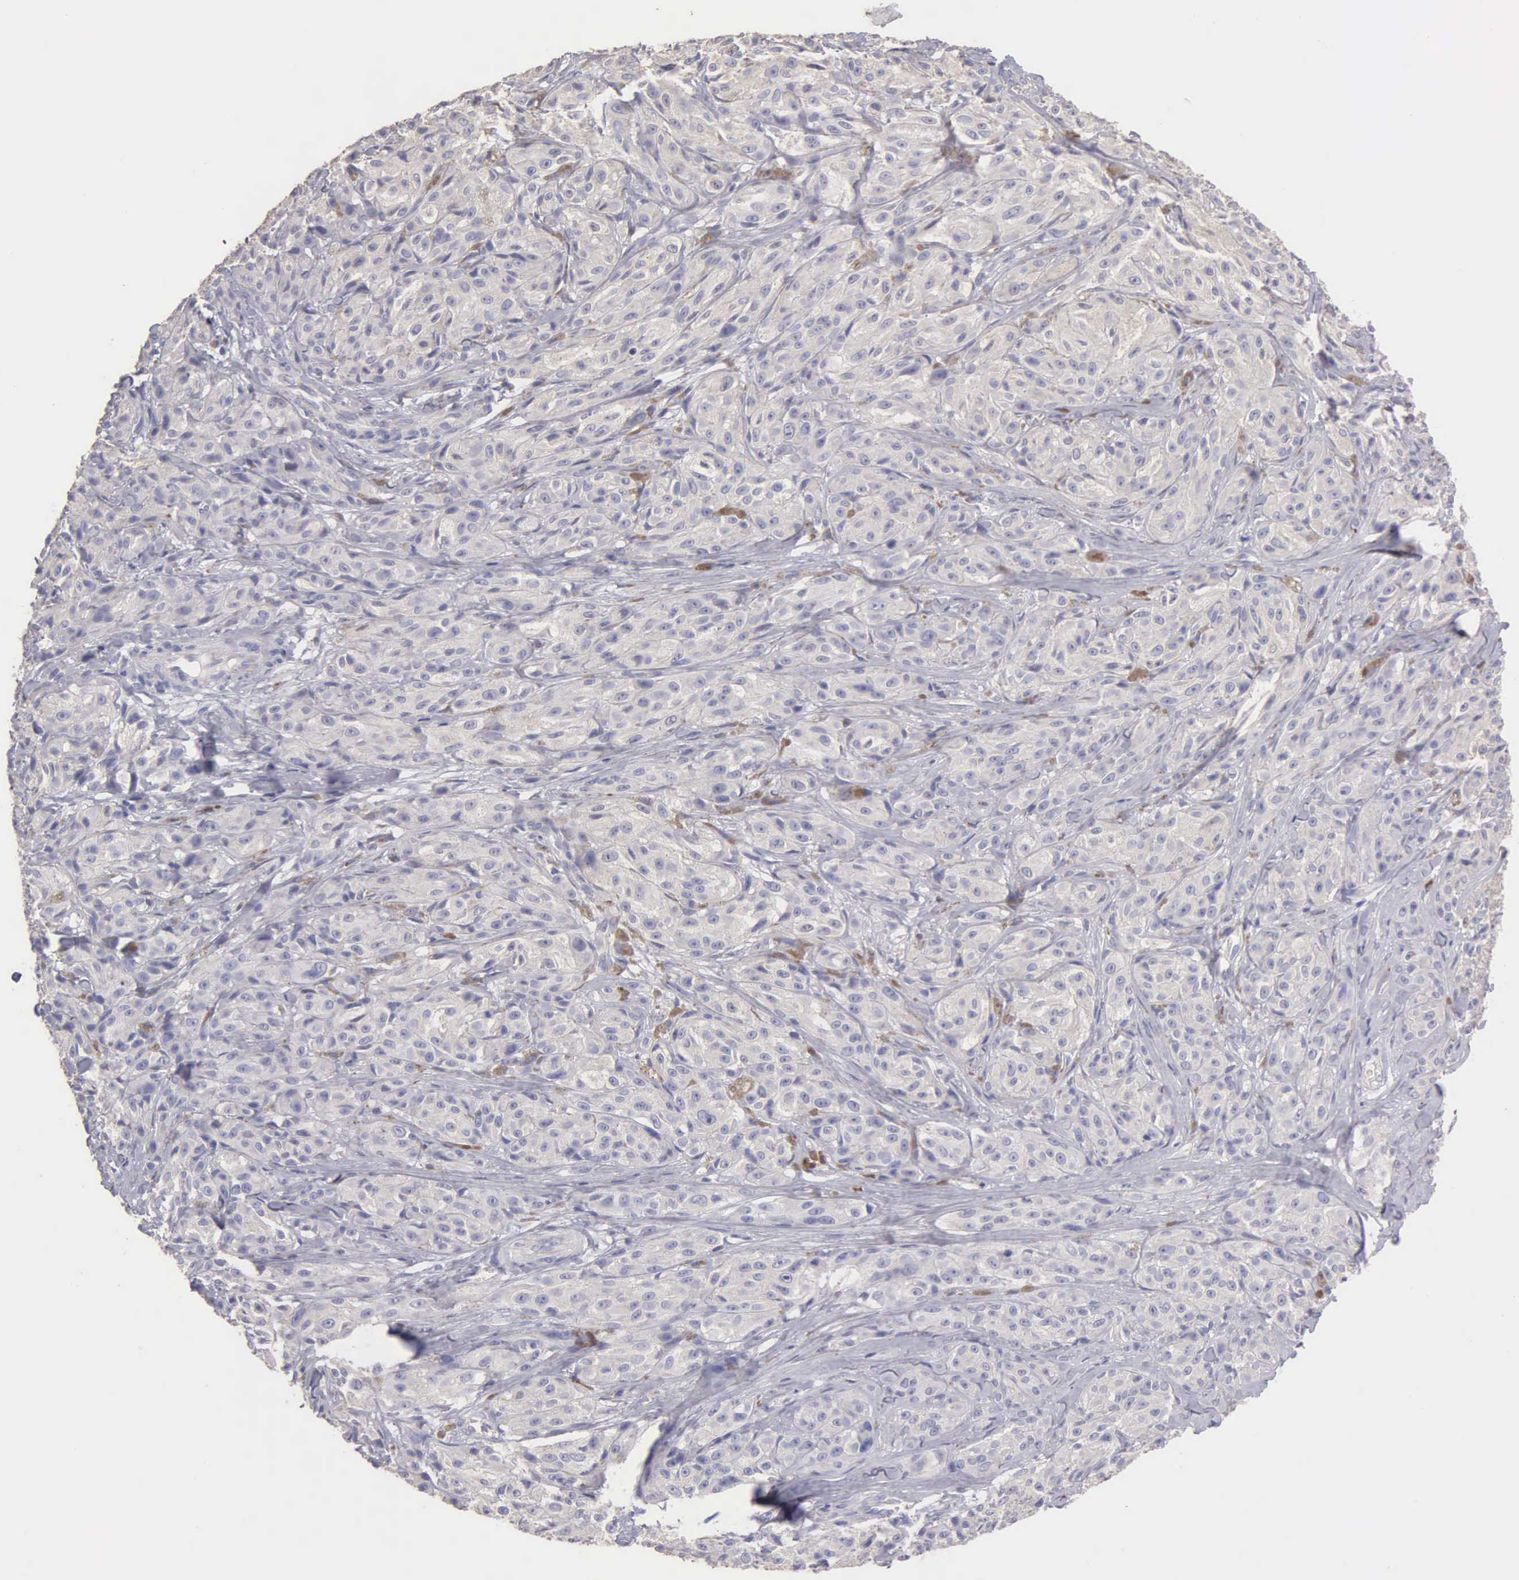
{"staining": {"intensity": "weak", "quantity": "<25%", "location": "cytoplasmic/membranous"}, "tissue": "melanoma", "cell_type": "Tumor cells", "image_type": "cancer", "snomed": [{"axis": "morphology", "description": "Malignant melanoma, NOS"}, {"axis": "topography", "description": "Skin"}], "caption": "Tumor cells are negative for brown protein staining in melanoma.", "gene": "APP", "patient": {"sex": "male", "age": 56}}